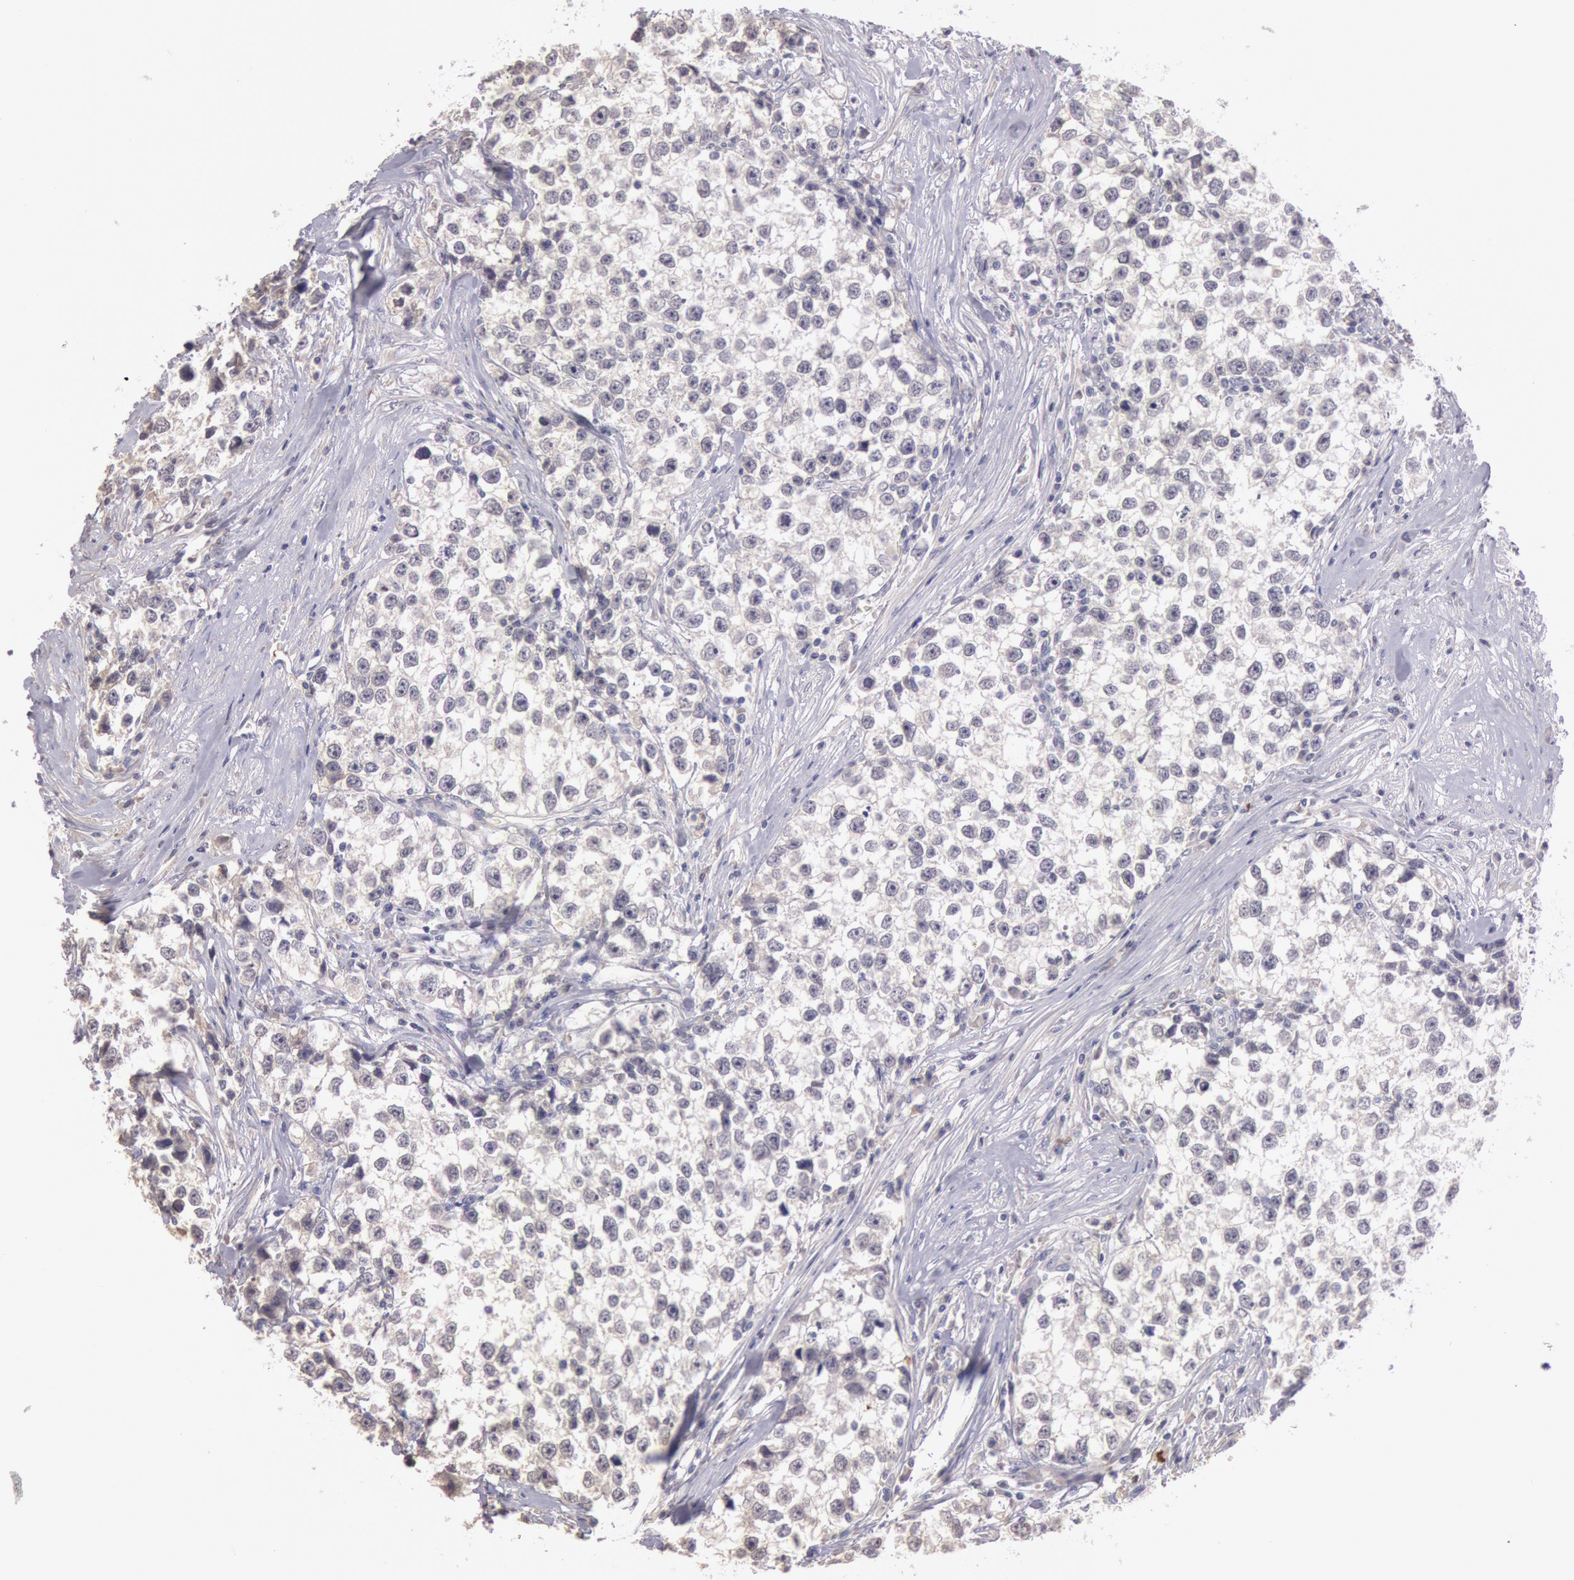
{"staining": {"intensity": "negative", "quantity": "none", "location": "none"}, "tissue": "testis cancer", "cell_type": "Tumor cells", "image_type": "cancer", "snomed": [{"axis": "morphology", "description": "Seminoma, NOS"}, {"axis": "morphology", "description": "Carcinoma, Embryonal, NOS"}, {"axis": "topography", "description": "Testis"}], "caption": "The histopathology image reveals no significant staining in tumor cells of seminoma (testis).", "gene": "C1R", "patient": {"sex": "male", "age": 30}}